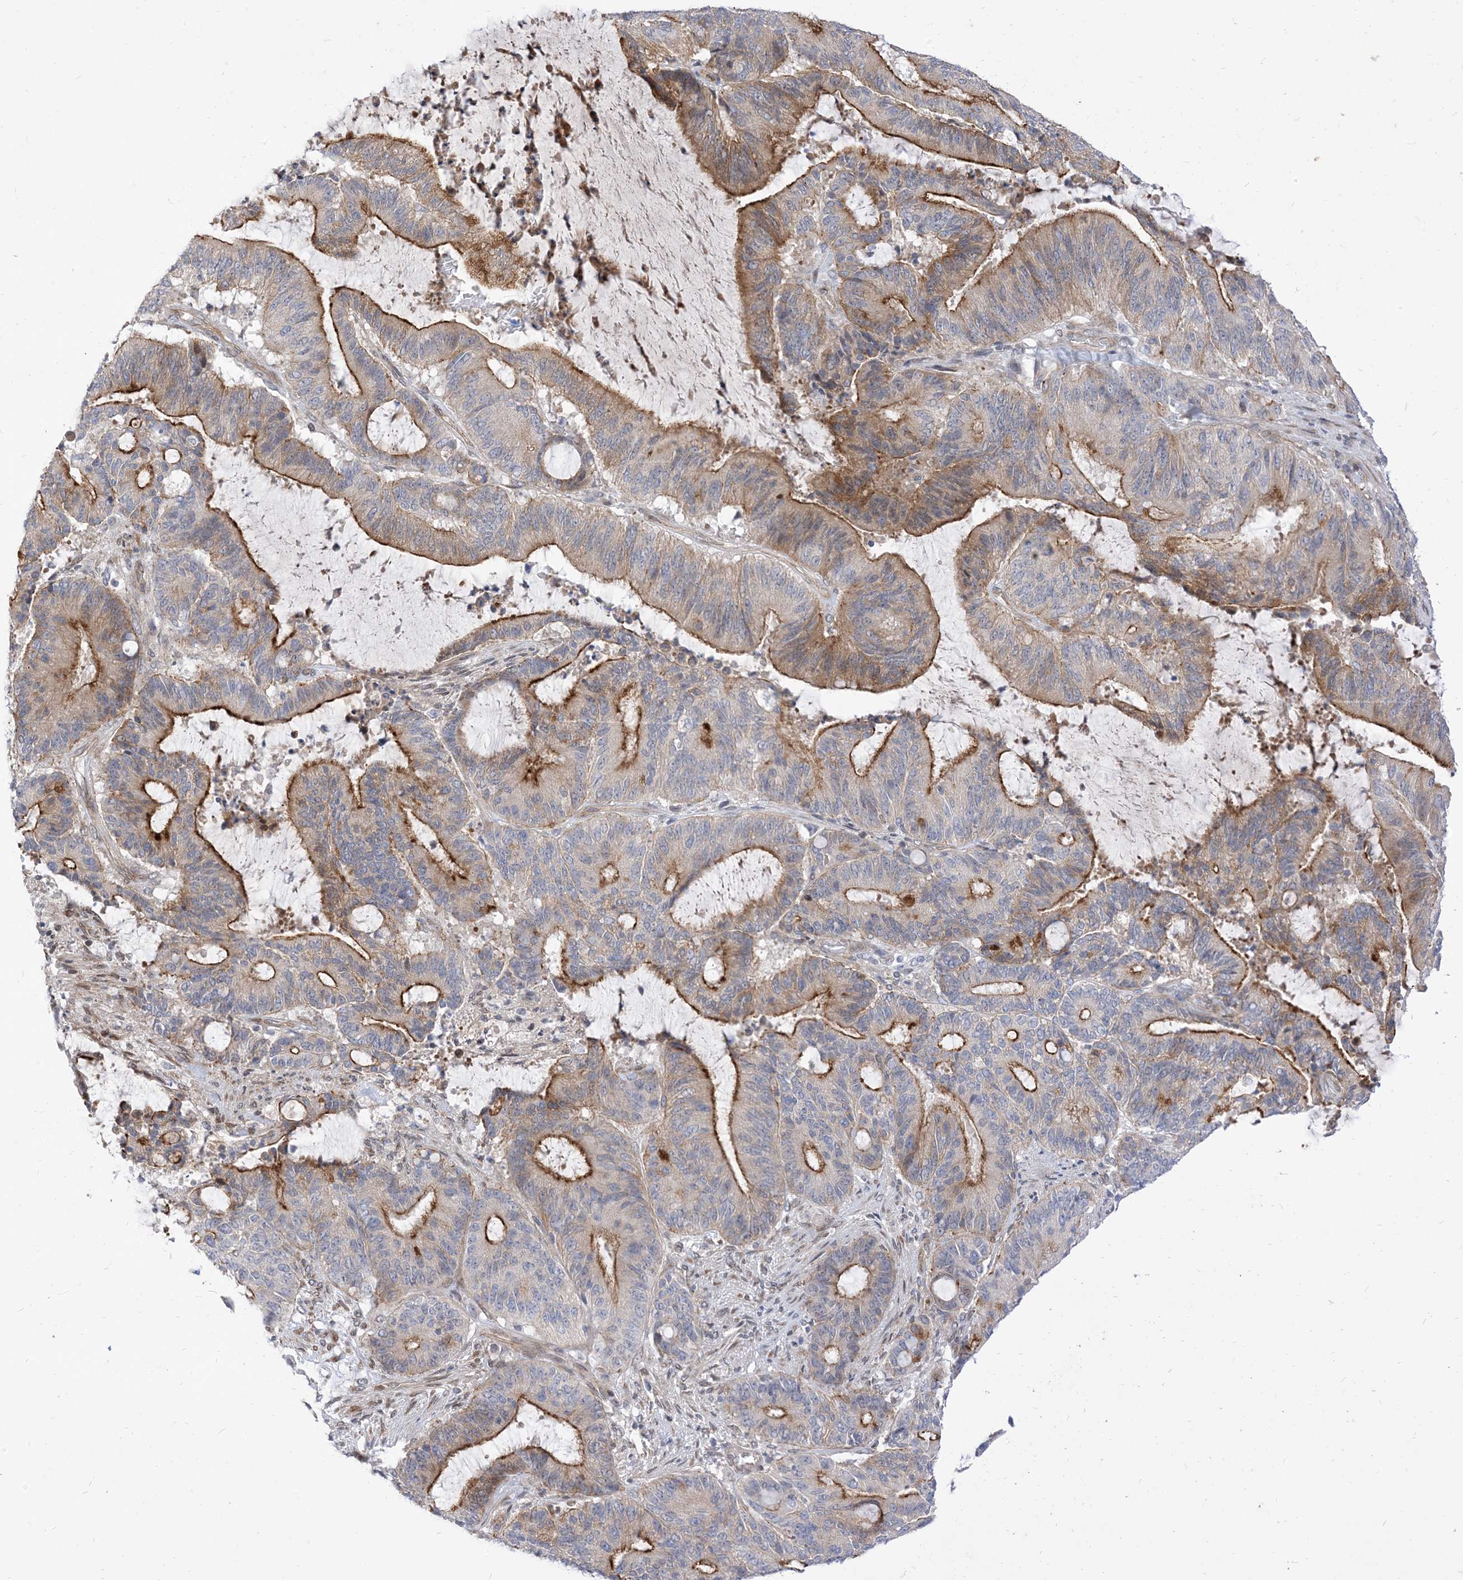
{"staining": {"intensity": "moderate", "quantity": ">75%", "location": "cytoplasmic/membranous"}, "tissue": "liver cancer", "cell_type": "Tumor cells", "image_type": "cancer", "snomed": [{"axis": "morphology", "description": "Normal tissue, NOS"}, {"axis": "morphology", "description": "Cholangiocarcinoma"}, {"axis": "topography", "description": "Liver"}, {"axis": "topography", "description": "Peripheral nerve tissue"}], "caption": "This is a histology image of immunohistochemistry staining of liver cancer, which shows moderate staining in the cytoplasmic/membranous of tumor cells.", "gene": "TYSND1", "patient": {"sex": "female", "age": 73}}